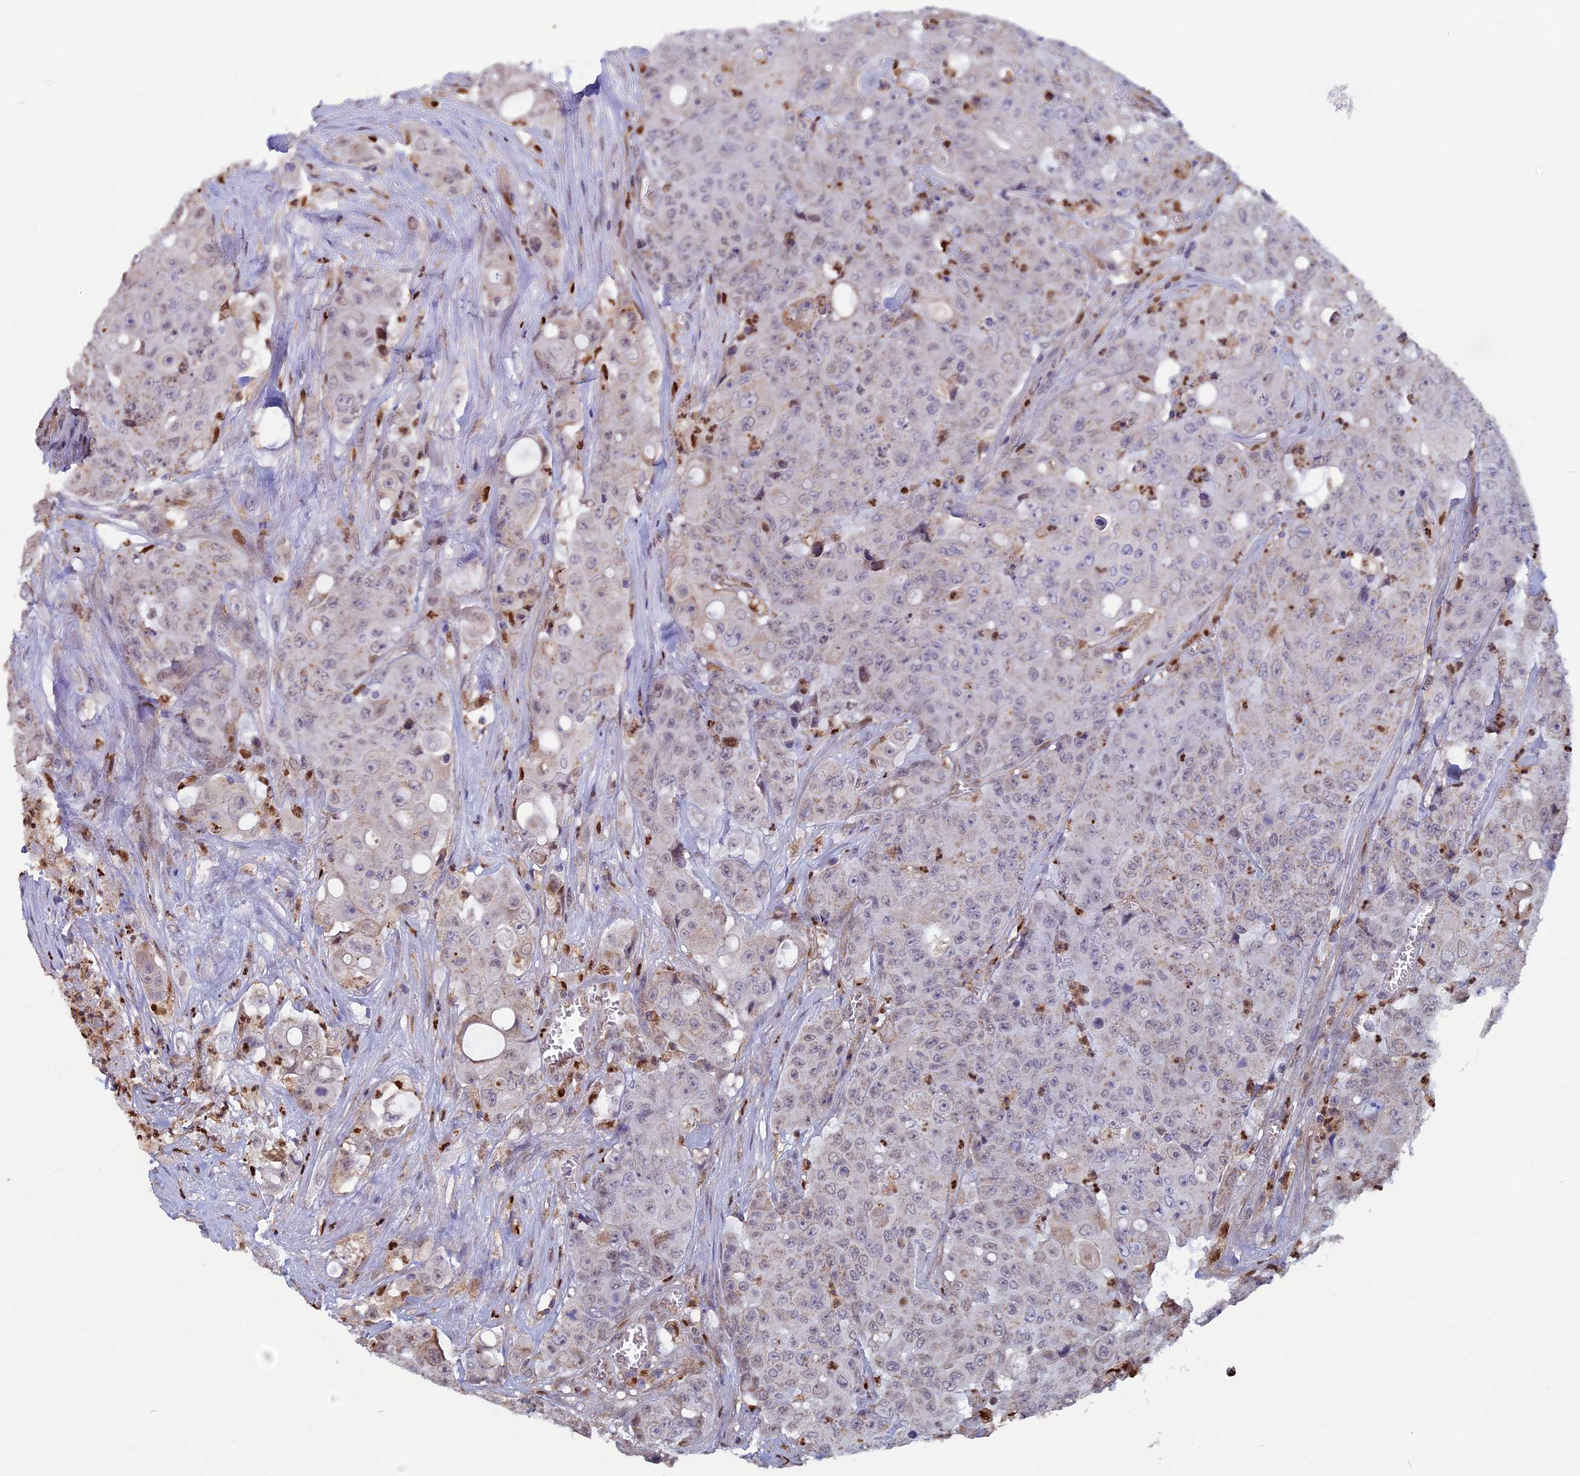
{"staining": {"intensity": "negative", "quantity": "none", "location": "none"}, "tissue": "colorectal cancer", "cell_type": "Tumor cells", "image_type": "cancer", "snomed": [{"axis": "morphology", "description": "Adenocarcinoma, NOS"}, {"axis": "topography", "description": "Colon"}], "caption": "An image of human colorectal cancer is negative for staining in tumor cells.", "gene": "ACSS1", "patient": {"sex": "male", "age": 51}}